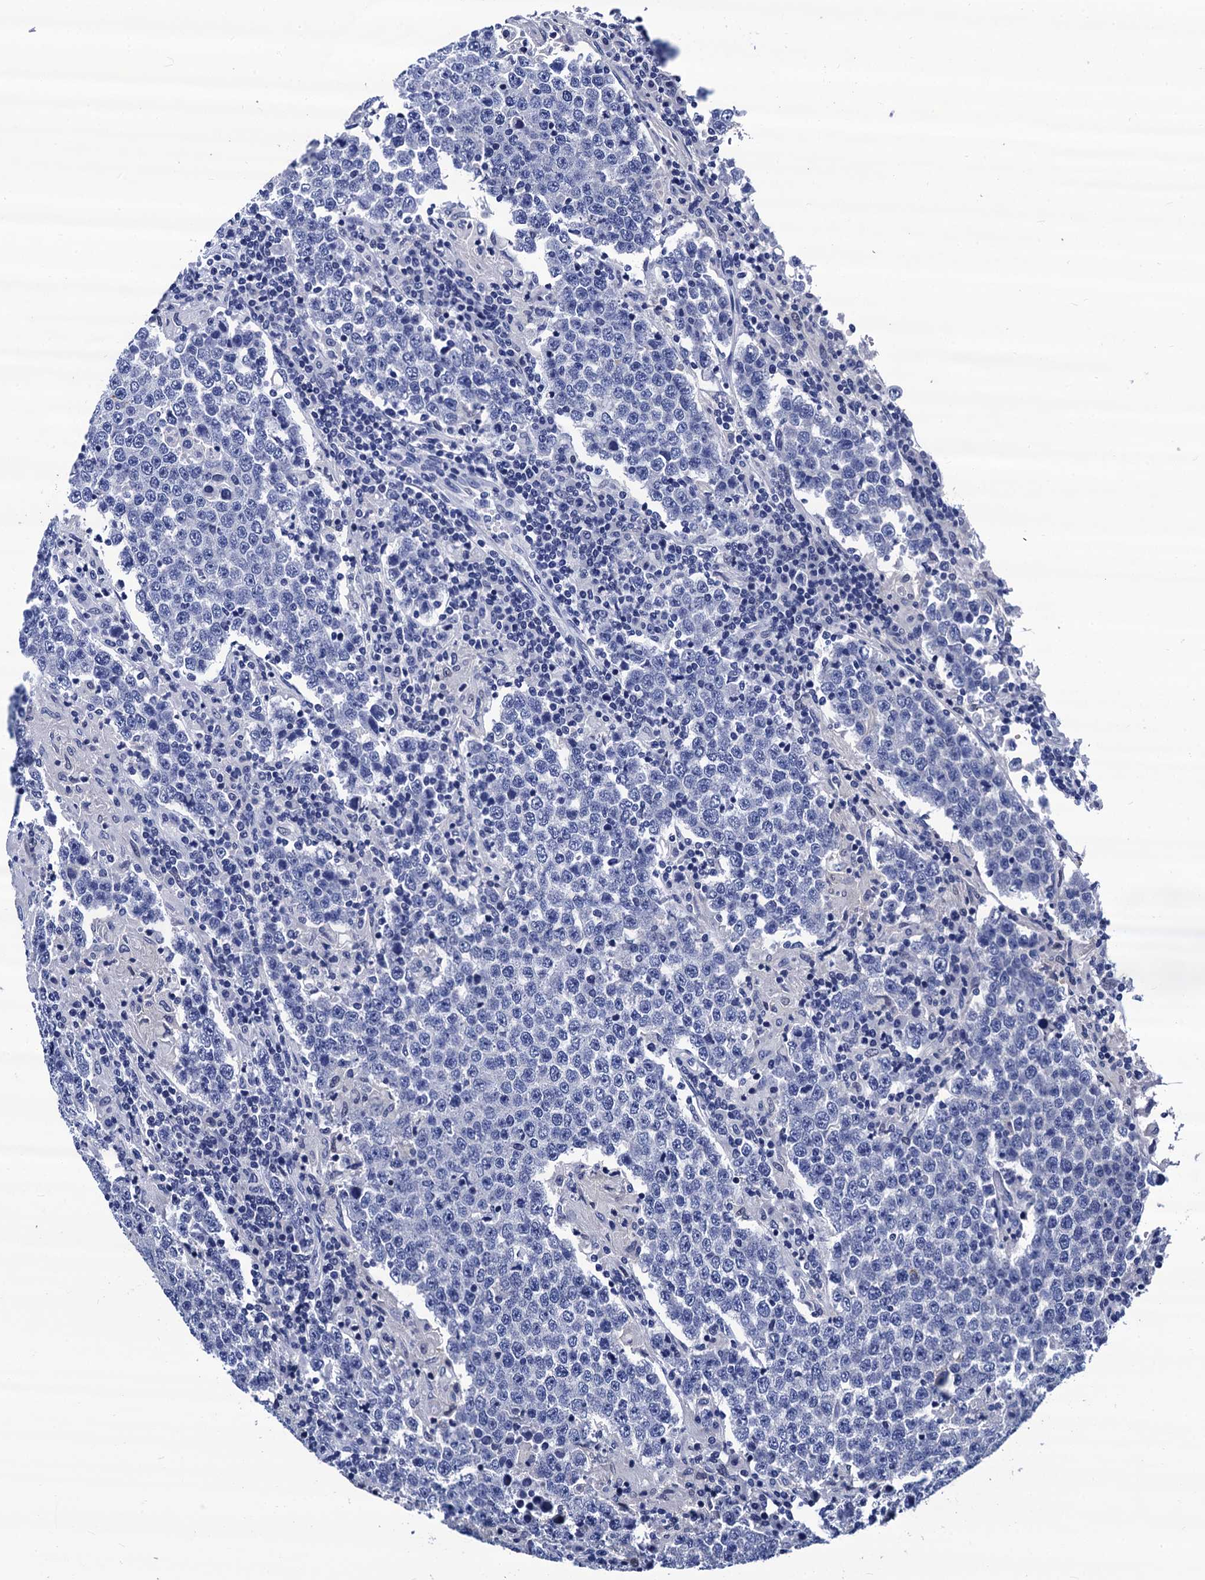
{"staining": {"intensity": "negative", "quantity": "none", "location": "none"}, "tissue": "testis cancer", "cell_type": "Tumor cells", "image_type": "cancer", "snomed": [{"axis": "morphology", "description": "Normal tissue, NOS"}, {"axis": "morphology", "description": "Urothelial carcinoma, High grade"}, {"axis": "morphology", "description": "Seminoma, NOS"}, {"axis": "morphology", "description": "Carcinoma, Embryonal, NOS"}, {"axis": "topography", "description": "Urinary bladder"}, {"axis": "topography", "description": "Testis"}], "caption": "The IHC micrograph has no significant expression in tumor cells of testis embryonal carcinoma tissue.", "gene": "LRRC30", "patient": {"sex": "male", "age": 41}}